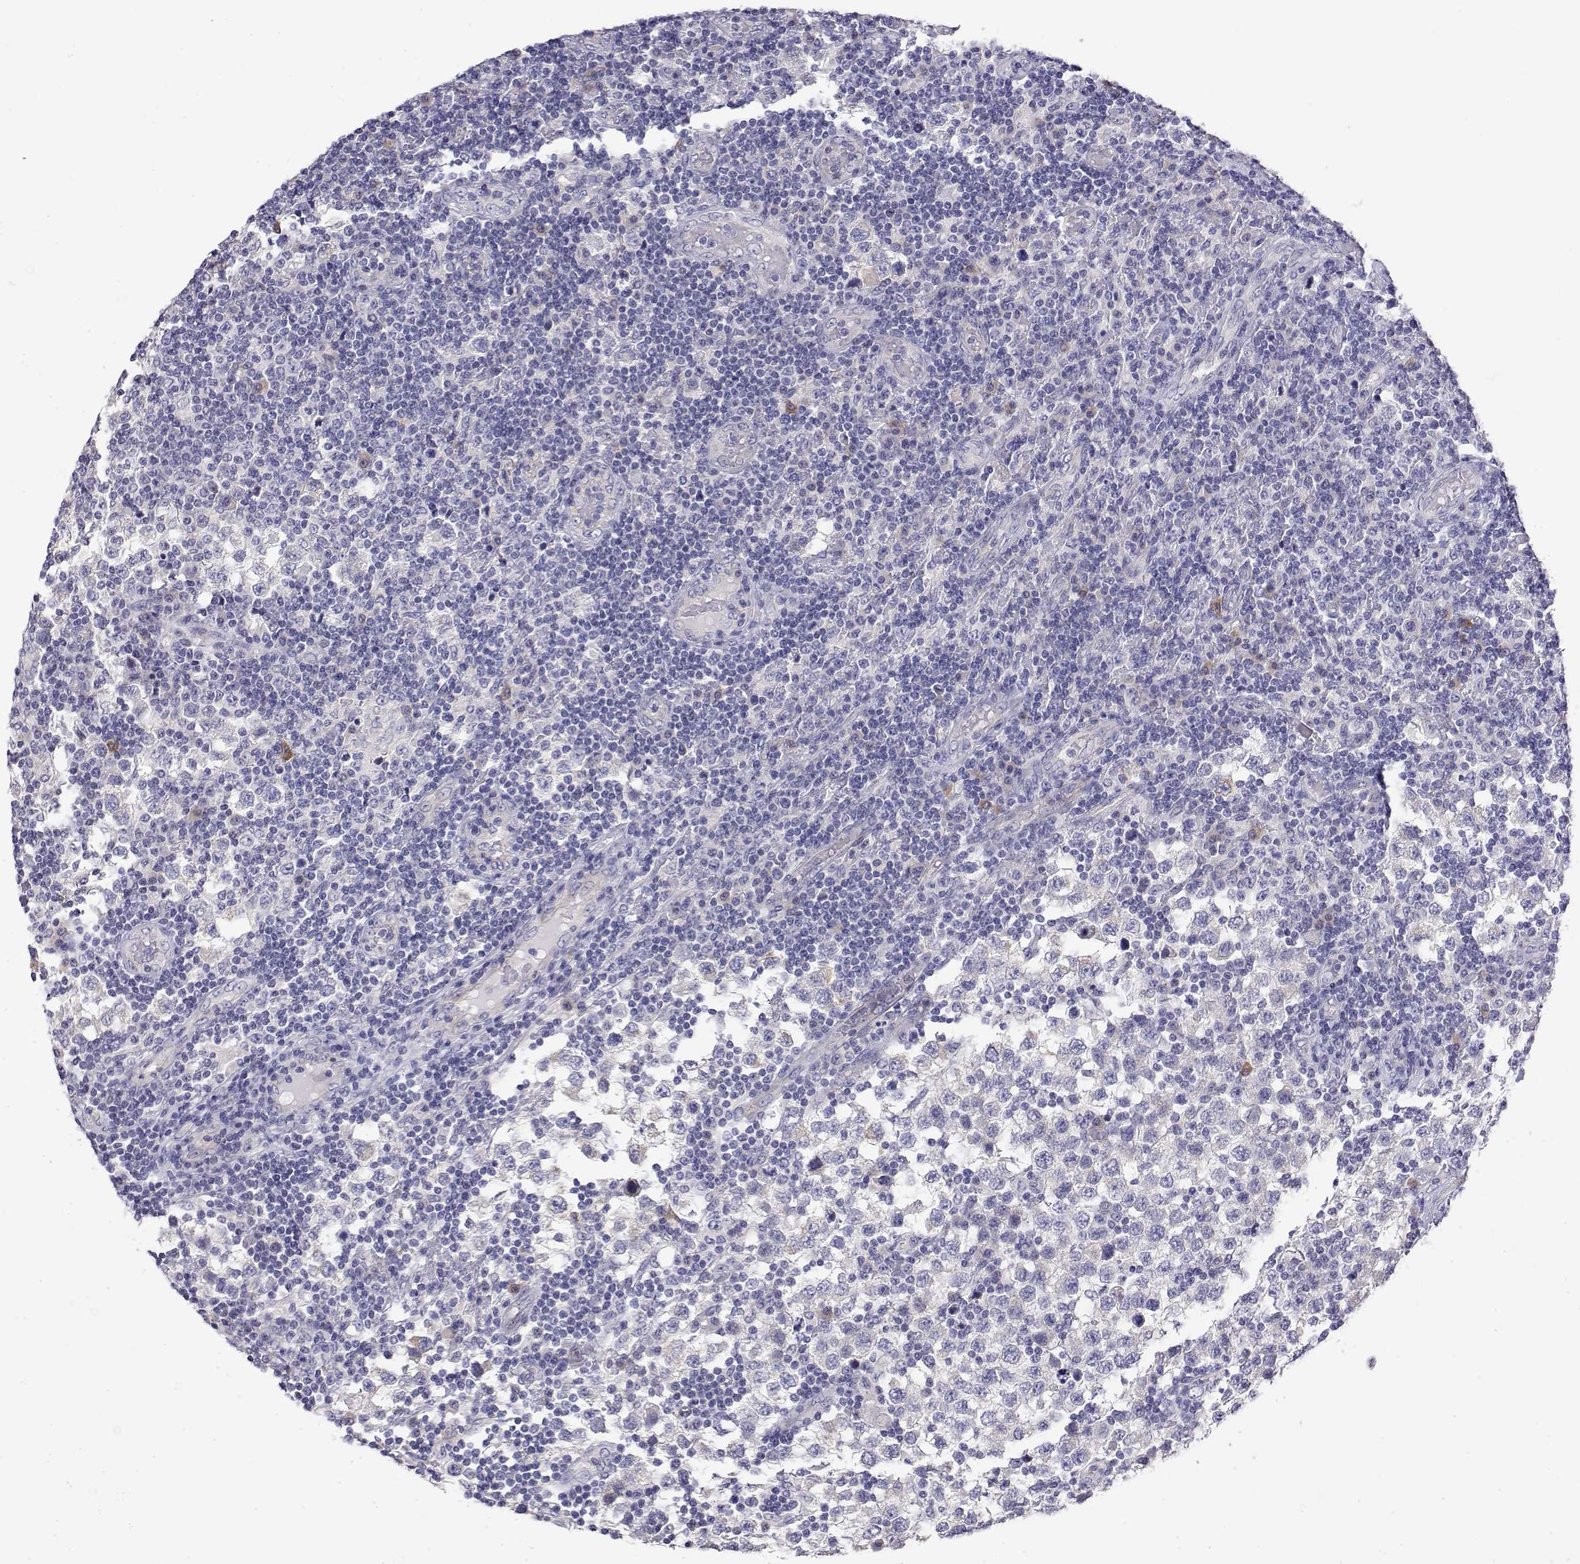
{"staining": {"intensity": "negative", "quantity": "none", "location": "none"}, "tissue": "testis cancer", "cell_type": "Tumor cells", "image_type": "cancer", "snomed": [{"axis": "morphology", "description": "Seminoma, NOS"}, {"axis": "topography", "description": "Testis"}], "caption": "This is a photomicrograph of immunohistochemistry (IHC) staining of testis seminoma, which shows no expression in tumor cells.", "gene": "LY6D", "patient": {"sex": "male", "age": 34}}